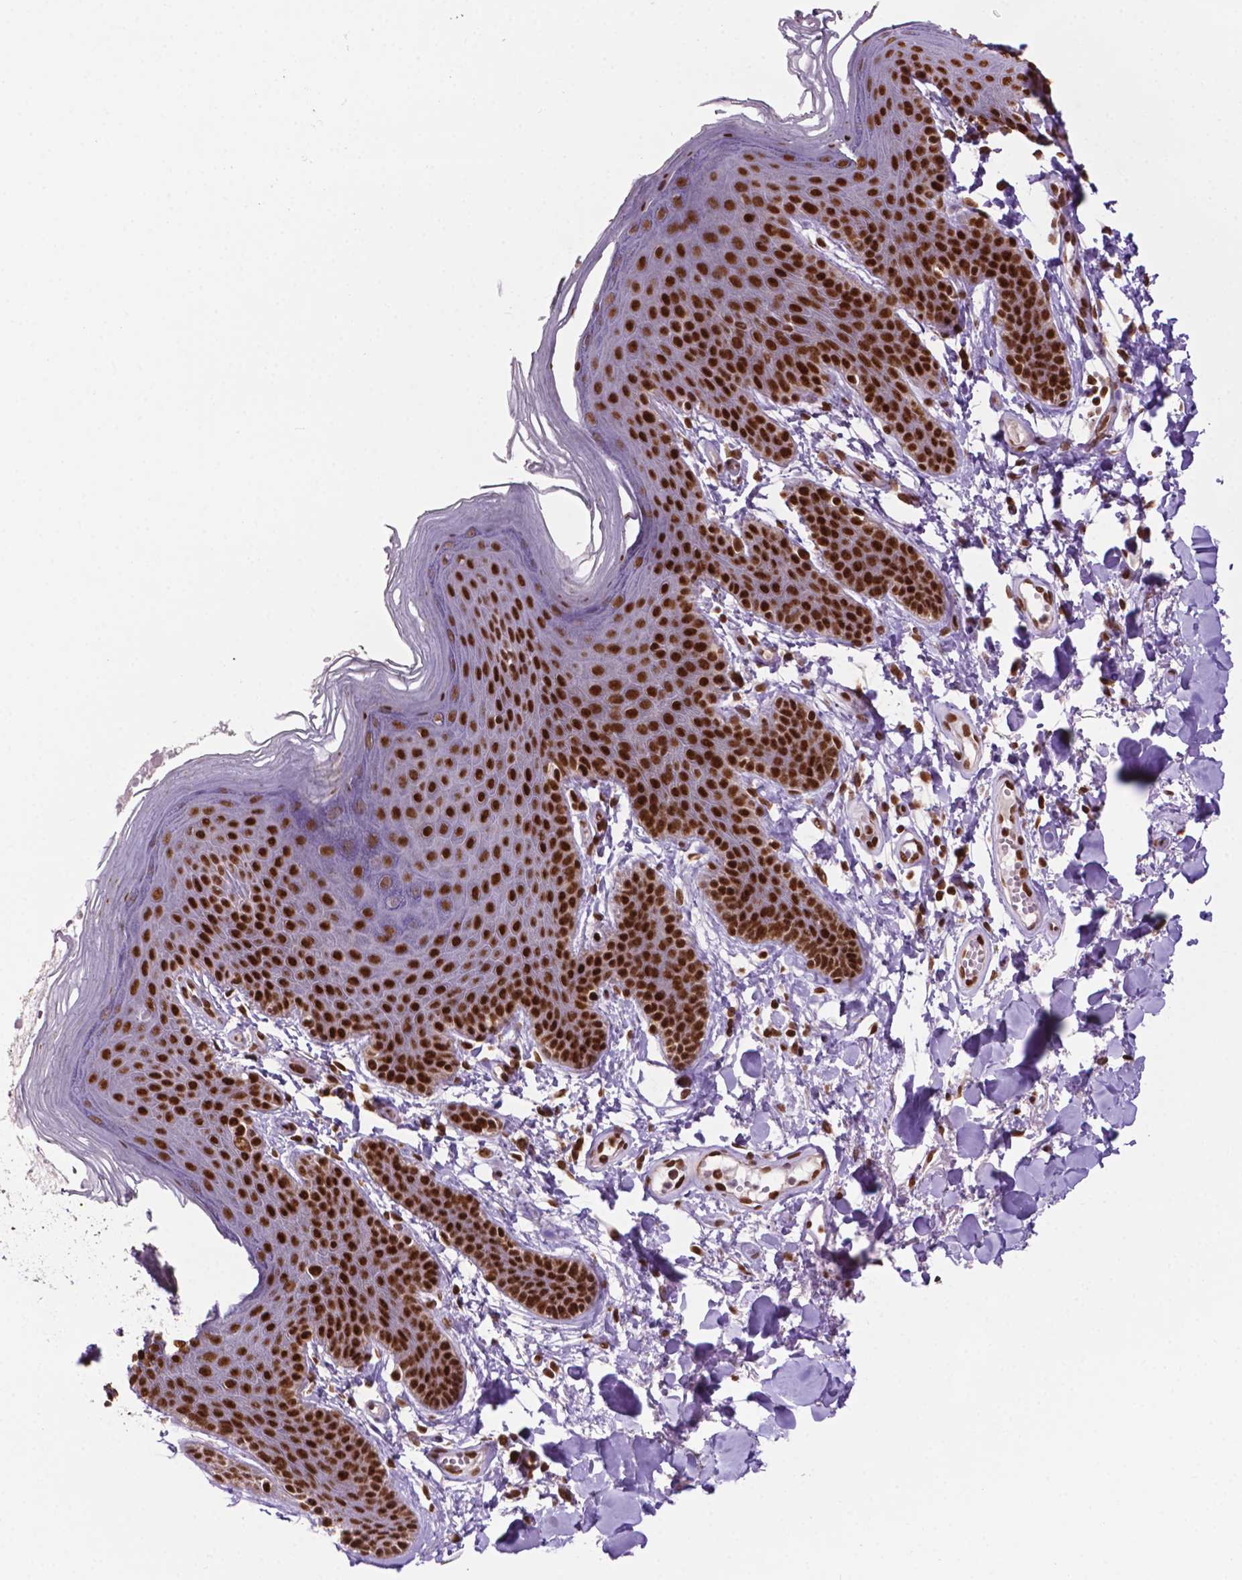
{"staining": {"intensity": "moderate", "quantity": "25%-75%", "location": "nuclear"}, "tissue": "skin", "cell_type": "Epidermal cells", "image_type": "normal", "snomed": [{"axis": "morphology", "description": "Normal tissue, NOS"}, {"axis": "topography", "description": "Anal"}], "caption": "Immunohistochemical staining of normal human skin demonstrates 25%-75% levels of moderate nuclear protein expression in about 25%-75% of epidermal cells. Ihc stains the protein of interest in brown and the nuclei are stained blue.", "gene": "MLH1", "patient": {"sex": "male", "age": 53}}